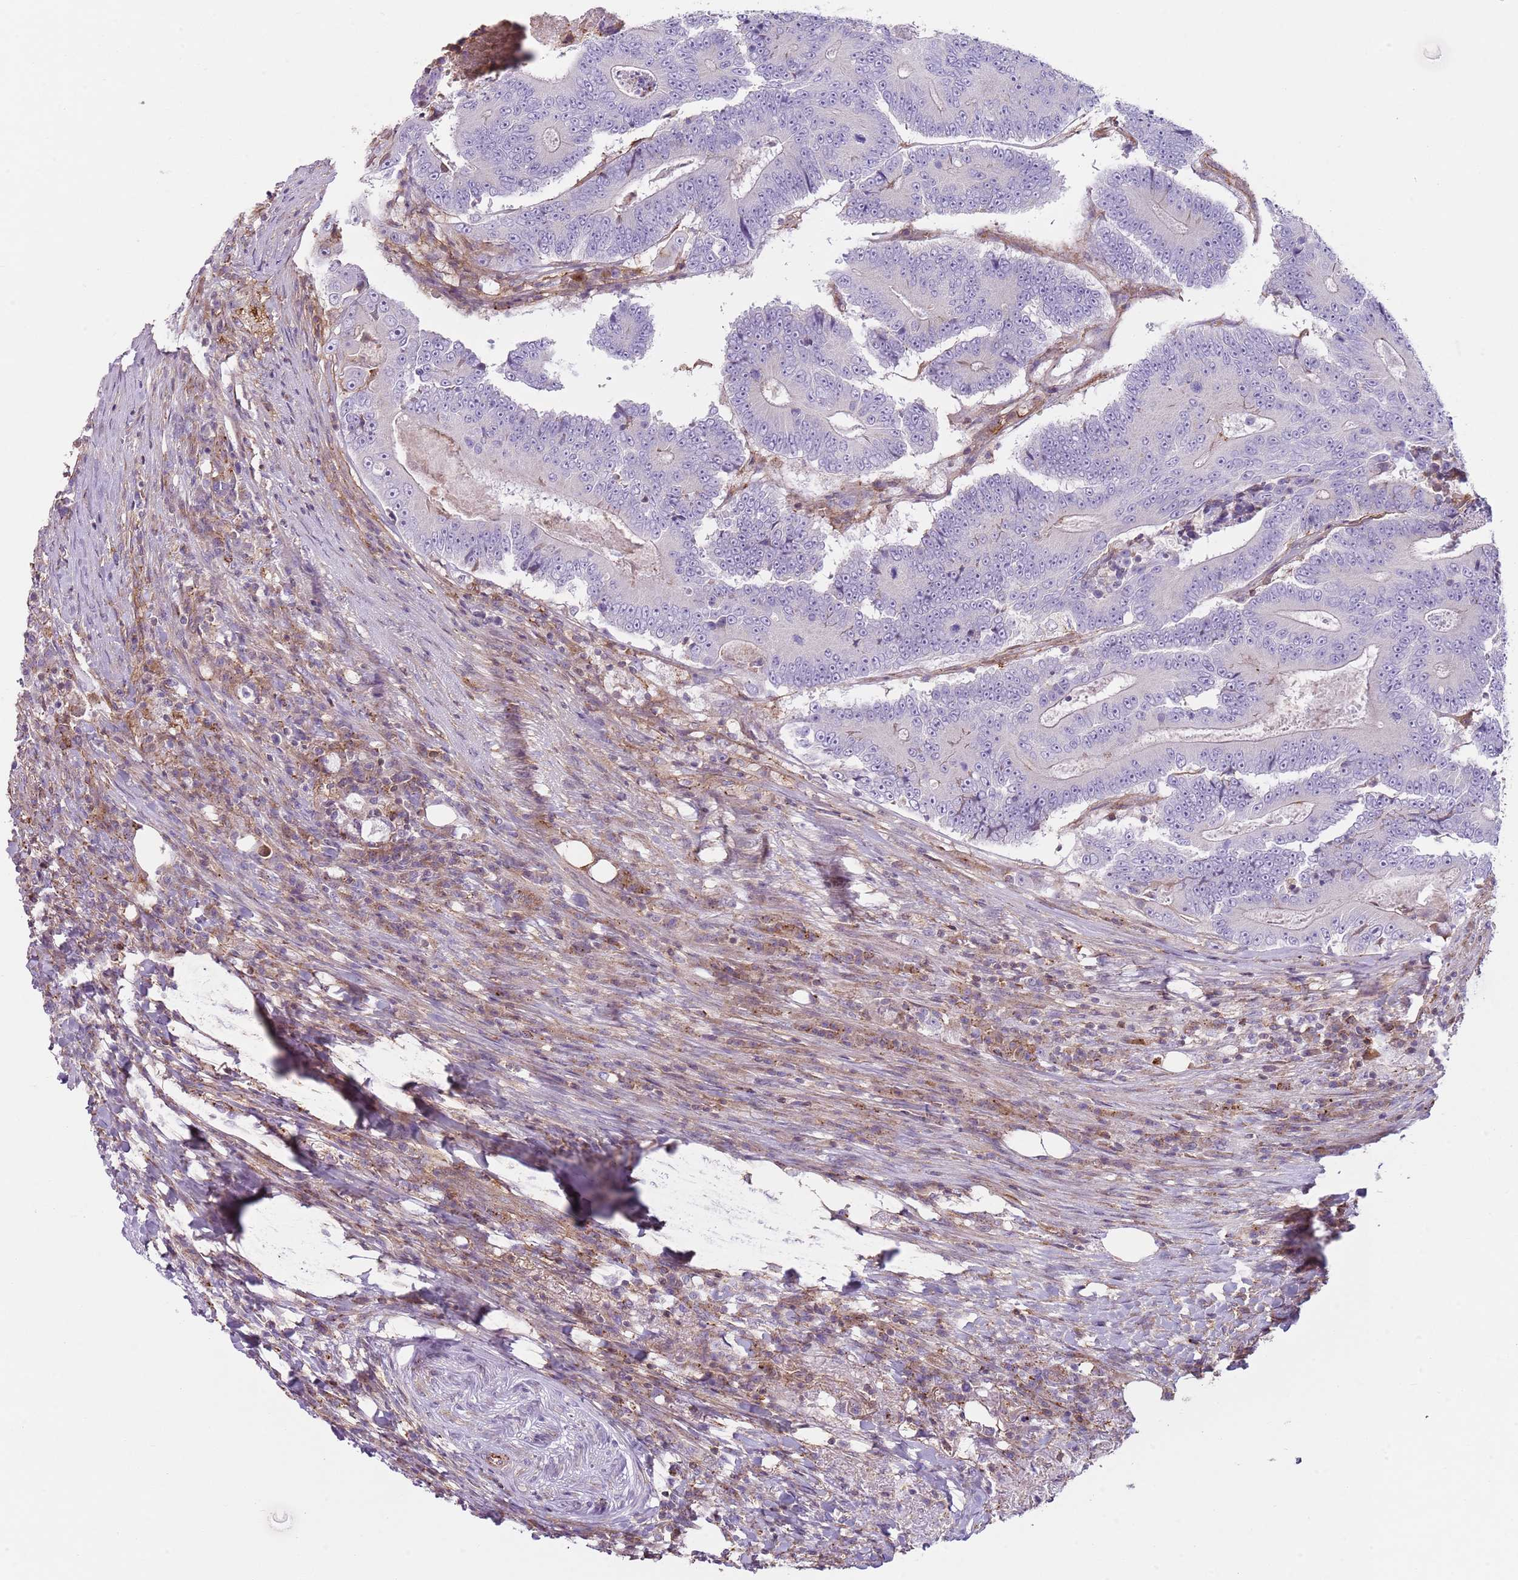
{"staining": {"intensity": "negative", "quantity": "none", "location": "none"}, "tissue": "colorectal cancer", "cell_type": "Tumor cells", "image_type": "cancer", "snomed": [{"axis": "morphology", "description": "Adenocarcinoma, NOS"}, {"axis": "topography", "description": "Colon"}], "caption": "Tumor cells show no significant positivity in adenocarcinoma (colorectal). (Immunohistochemistry, brightfield microscopy, high magnification).", "gene": "GNAI3", "patient": {"sex": "male", "age": 83}}